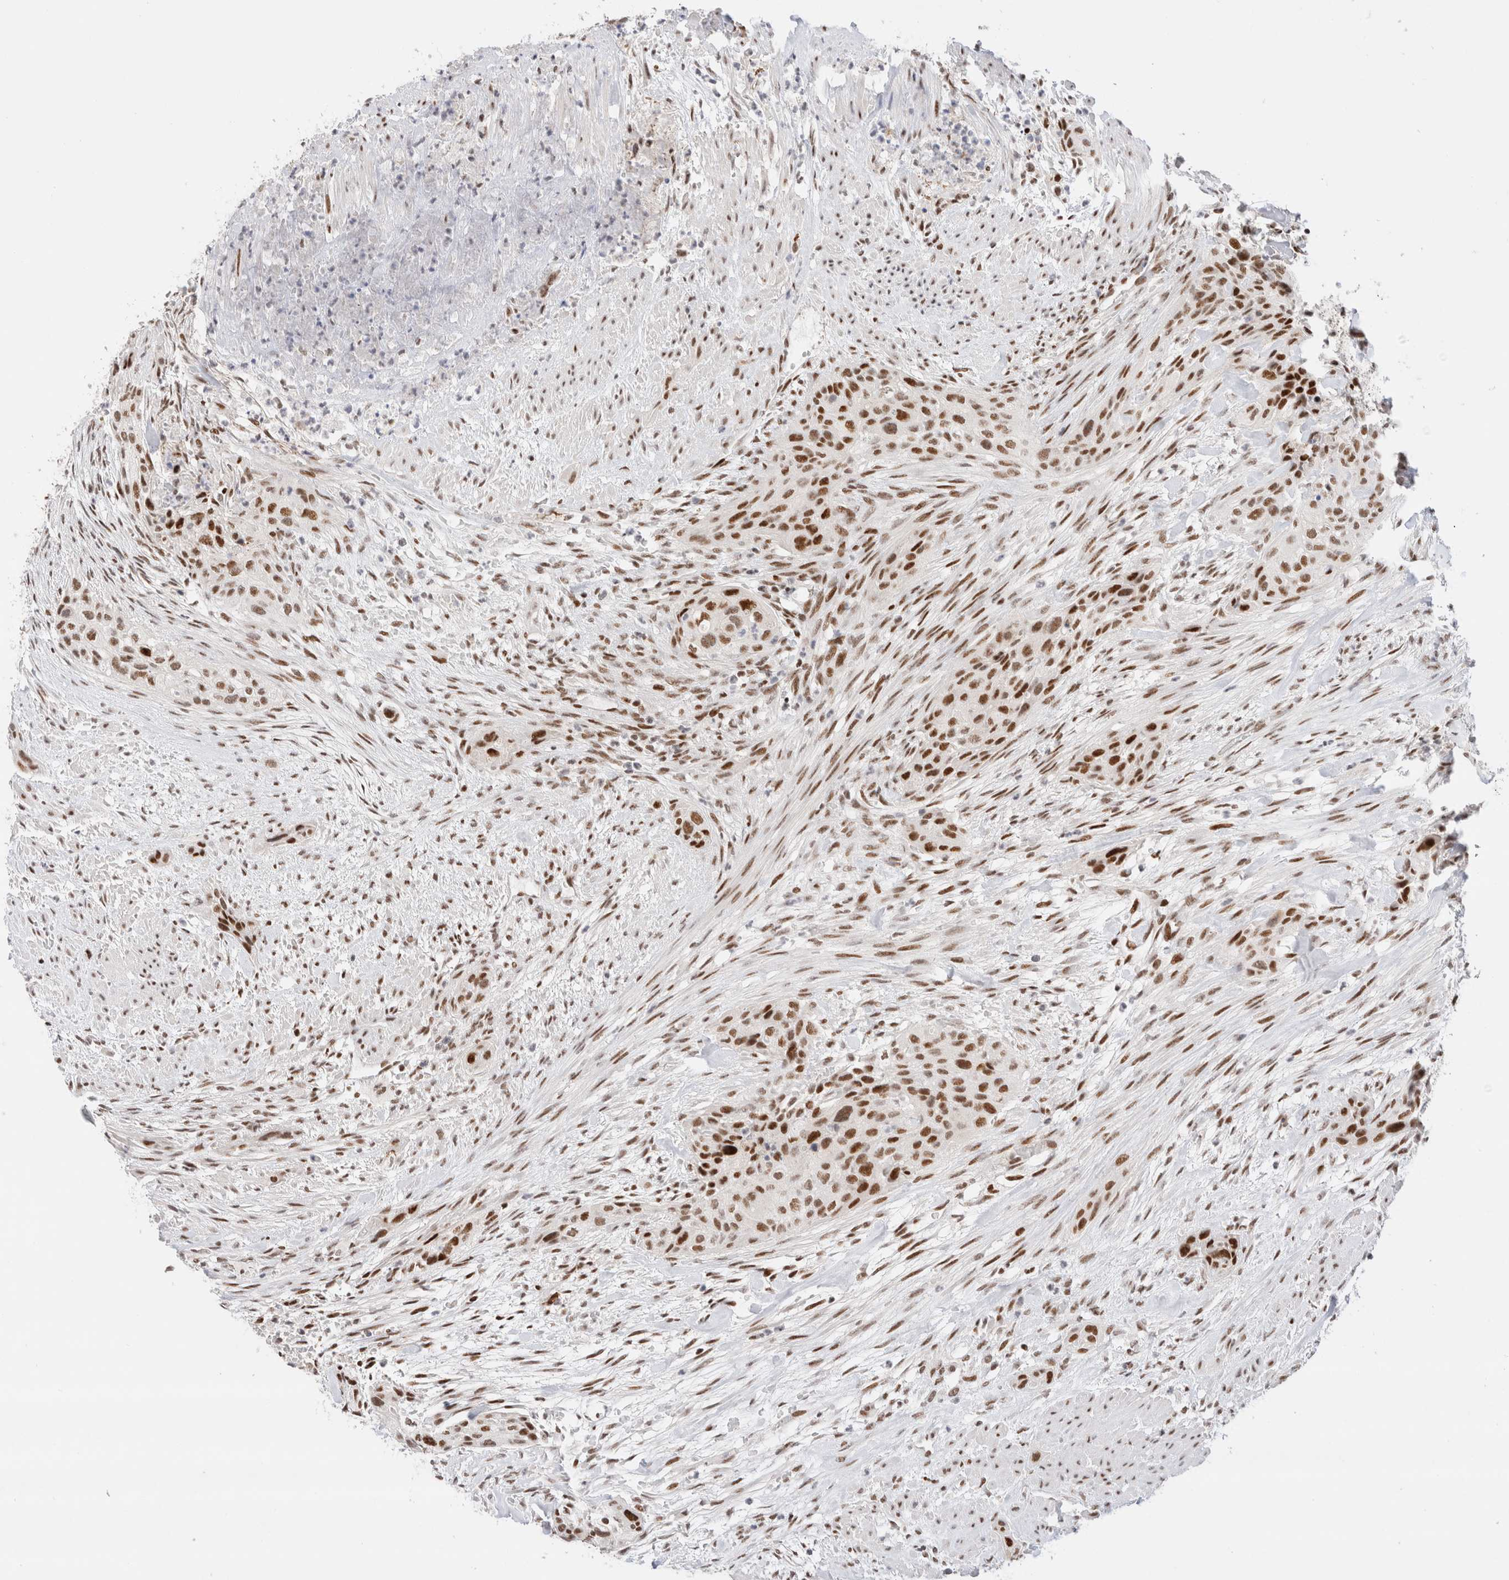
{"staining": {"intensity": "moderate", "quantity": ">75%", "location": "nuclear"}, "tissue": "urothelial cancer", "cell_type": "Tumor cells", "image_type": "cancer", "snomed": [{"axis": "morphology", "description": "Urothelial carcinoma, High grade"}, {"axis": "topography", "description": "Urinary bladder"}], "caption": "Human urothelial cancer stained with a protein marker exhibits moderate staining in tumor cells.", "gene": "ZNF282", "patient": {"sex": "male", "age": 35}}